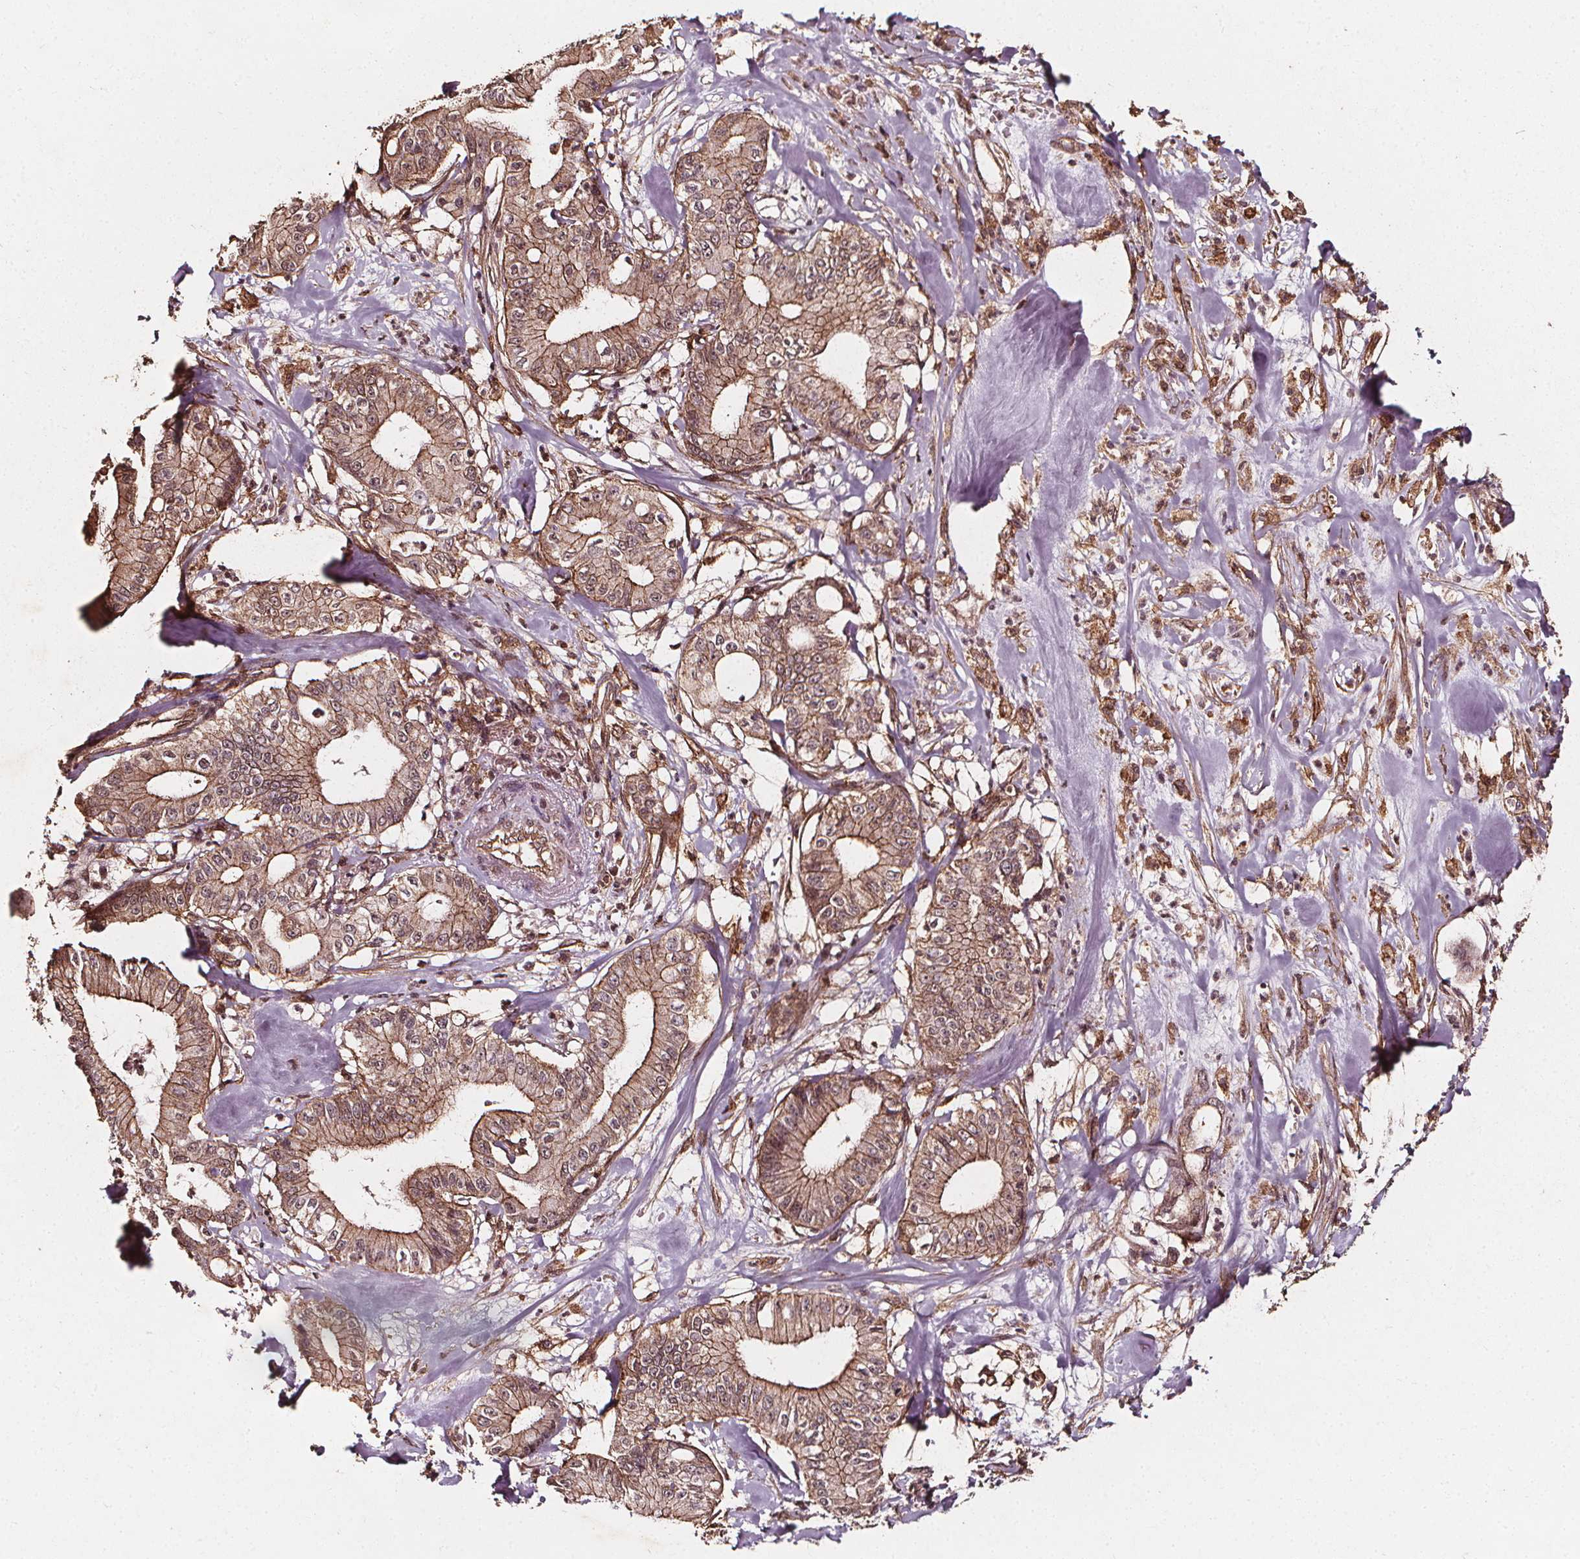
{"staining": {"intensity": "moderate", "quantity": ">75%", "location": "cytoplasmic/membranous"}, "tissue": "pancreatic cancer", "cell_type": "Tumor cells", "image_type": "cancer", "snomed": [{"axis": "morphology", "description": "Adenocarcinoma, NOS"}, {"axis": "topography", "description": "Pancreas"}], "caption": "DAB (3,3'-diaminobenzidine) immunohistochemical staining of human pancreatic cancer (adenocarcinoma) shows moderate cytoplasmic/membranous protein expression in approximately >75% of tumor cells.", "gene": "ABCA1", "patient": {"sex": "male", "age": 71}}